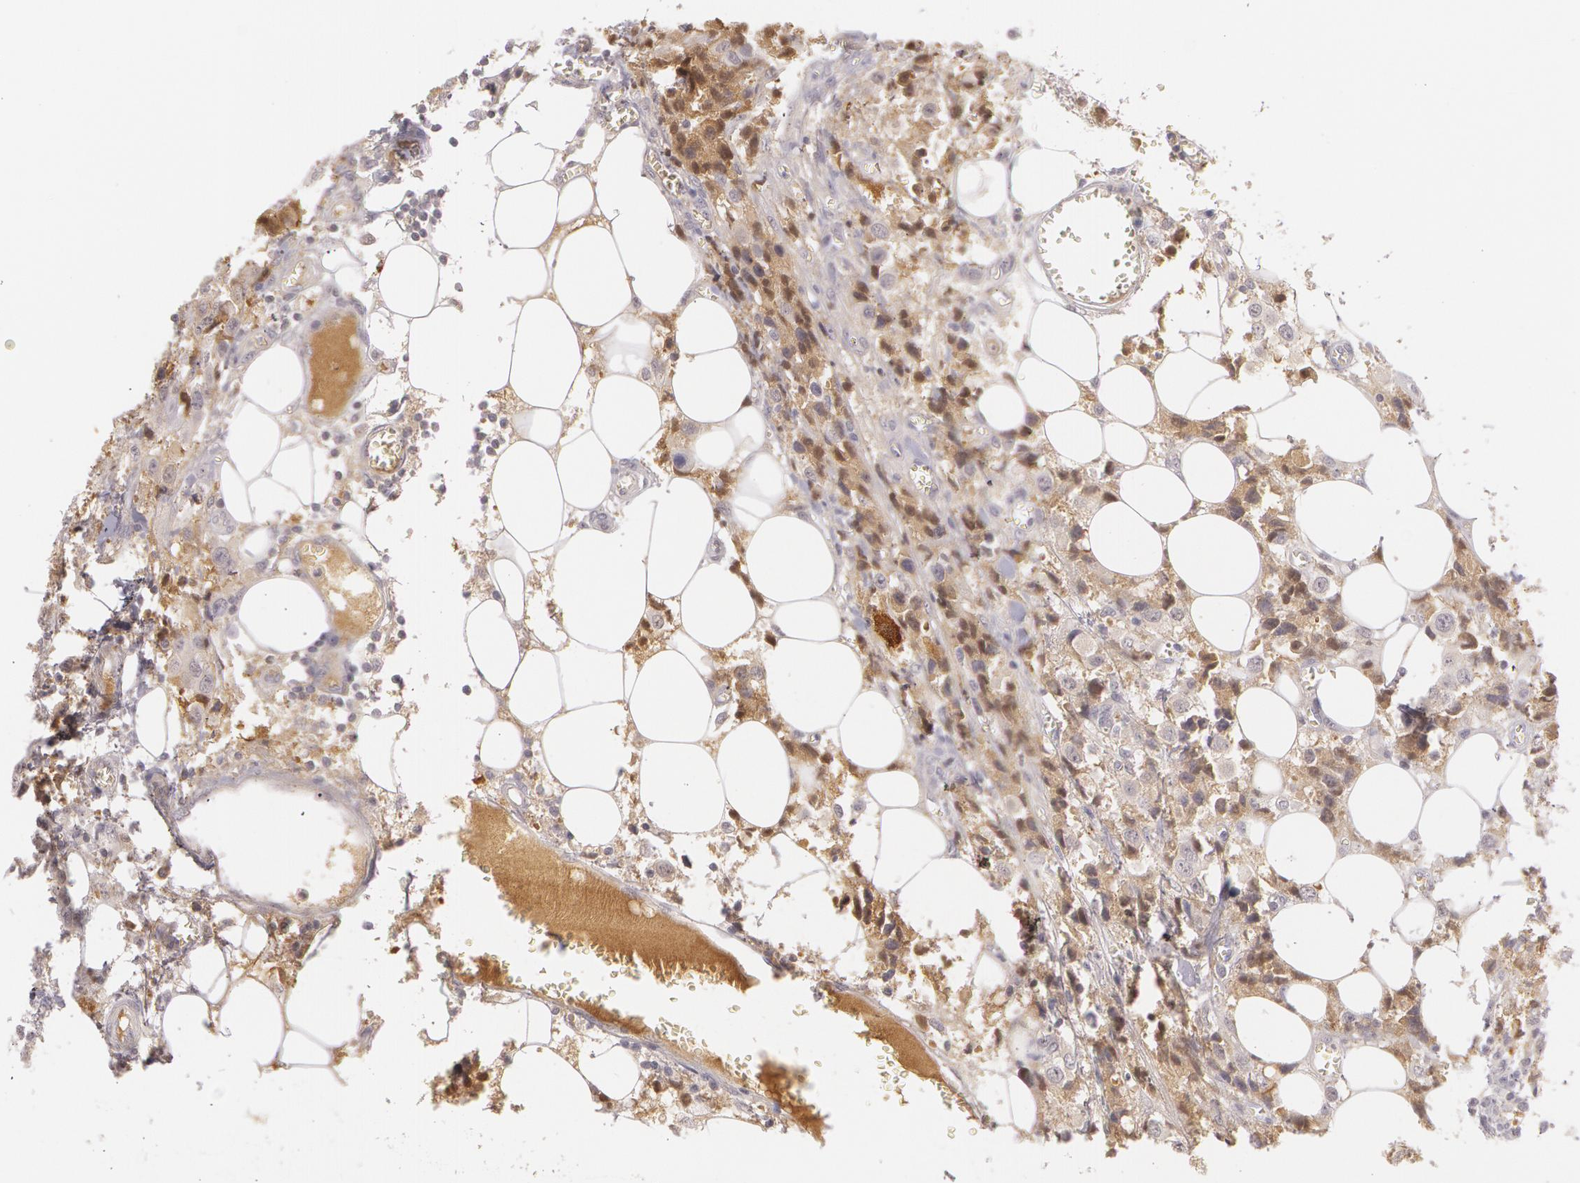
{"staining": {"intensity": "weak", "quantity": "<25%", "location": "cytoplasmic/membranous"}, "tissue": "breast cancer", "cell_type": "Tumor cells", "image_type": "cancer", "snomed": [{"axis": "morphology", "description": "Duct carcinoma"}, {"axis": "topography", "description": "Breast"}], "caption": "Immunohistochemistry image of human breast infiltrating ductal carcinoma stained for a protein (brown), which demonstrates no expression in tumor cells. Nuclei are stained in blue.", "gene": "LBP", "patient": {"sex": "female", "age": 58}}